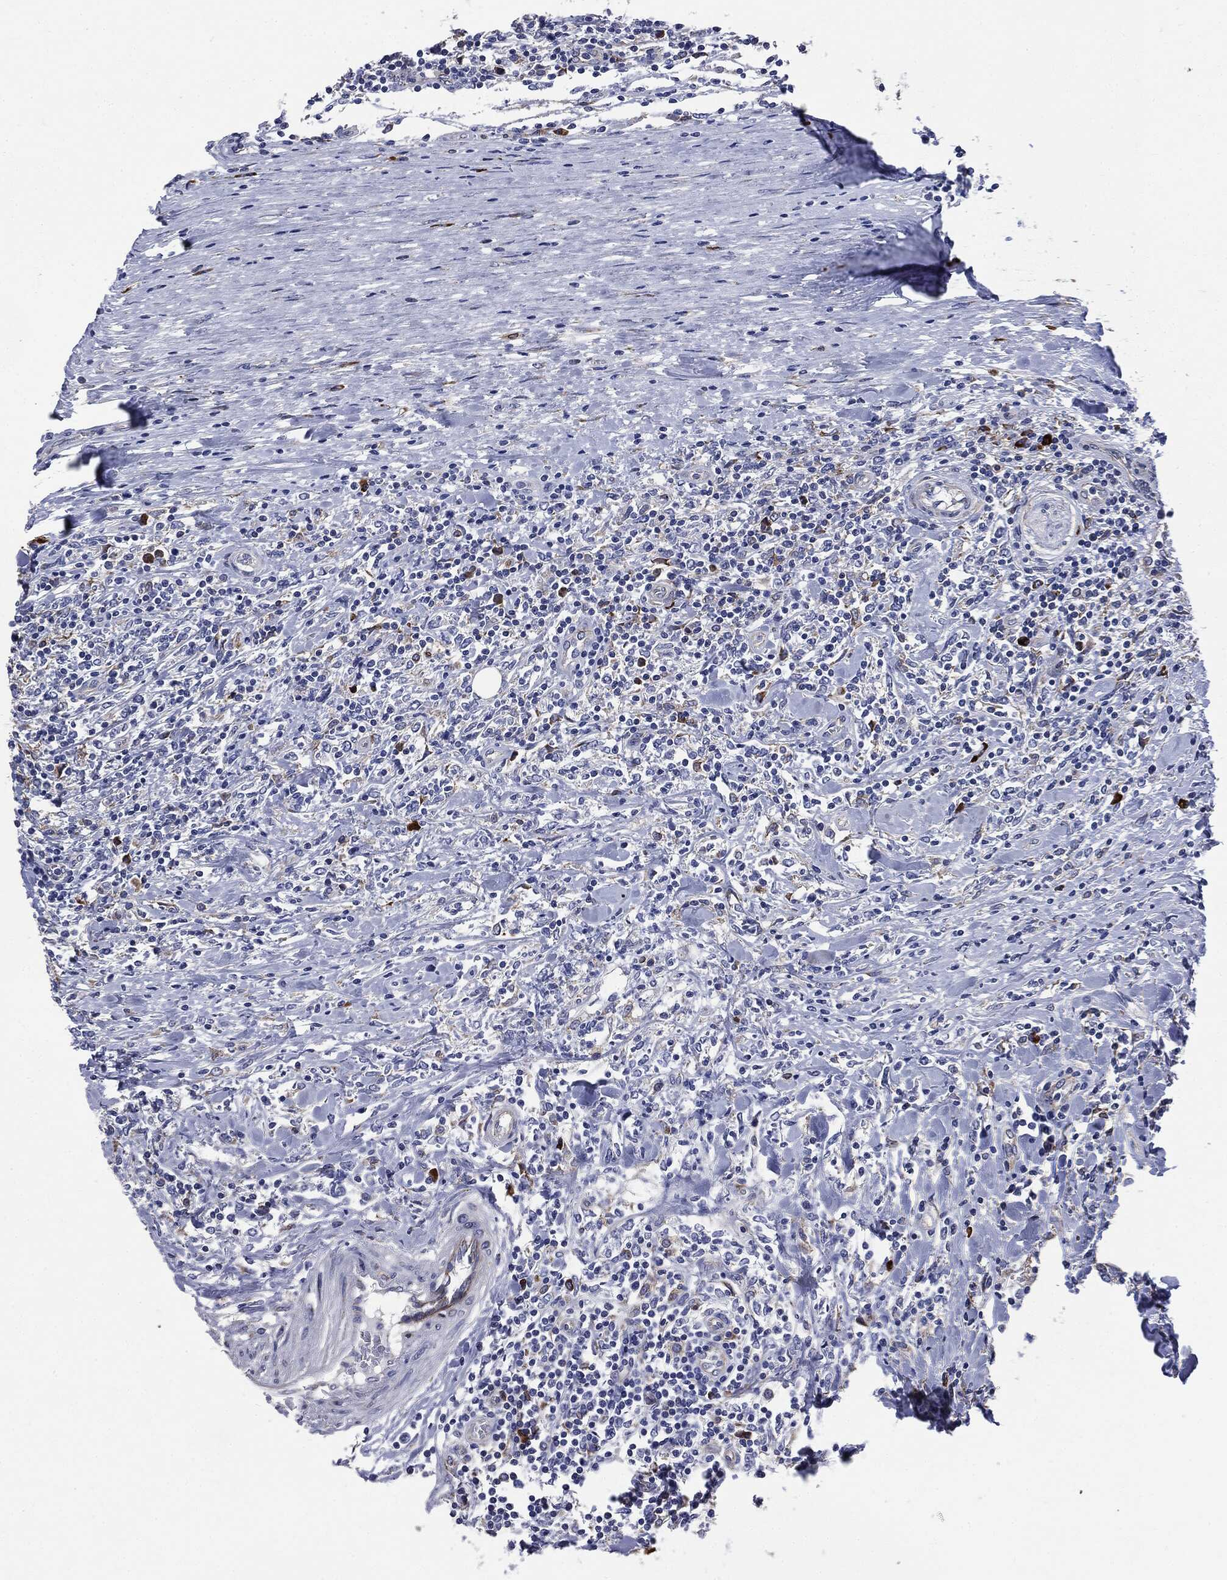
{"staining": {"intensity": "negative", "quantity": "none", "location": "none"}, "tissue": "lymphoma", "cell_type": "Tumor cells", "image_type": "cancer", "snomed": [{"axis": "morphology", "description": "Malignant lymphoma, non-Hodgkin's type, High grade"}, {"axis": "topography", "description": "Lymph node"}], "caption": "This is a histopathology image of immunohistochemistry (IHC) staining of high-grade malignant lymphoma, non-Hodgkin's type, which shows no expression in tumor cells.", "gene": "PTGS2", "patient": {"sex": "female", "age": 84}}